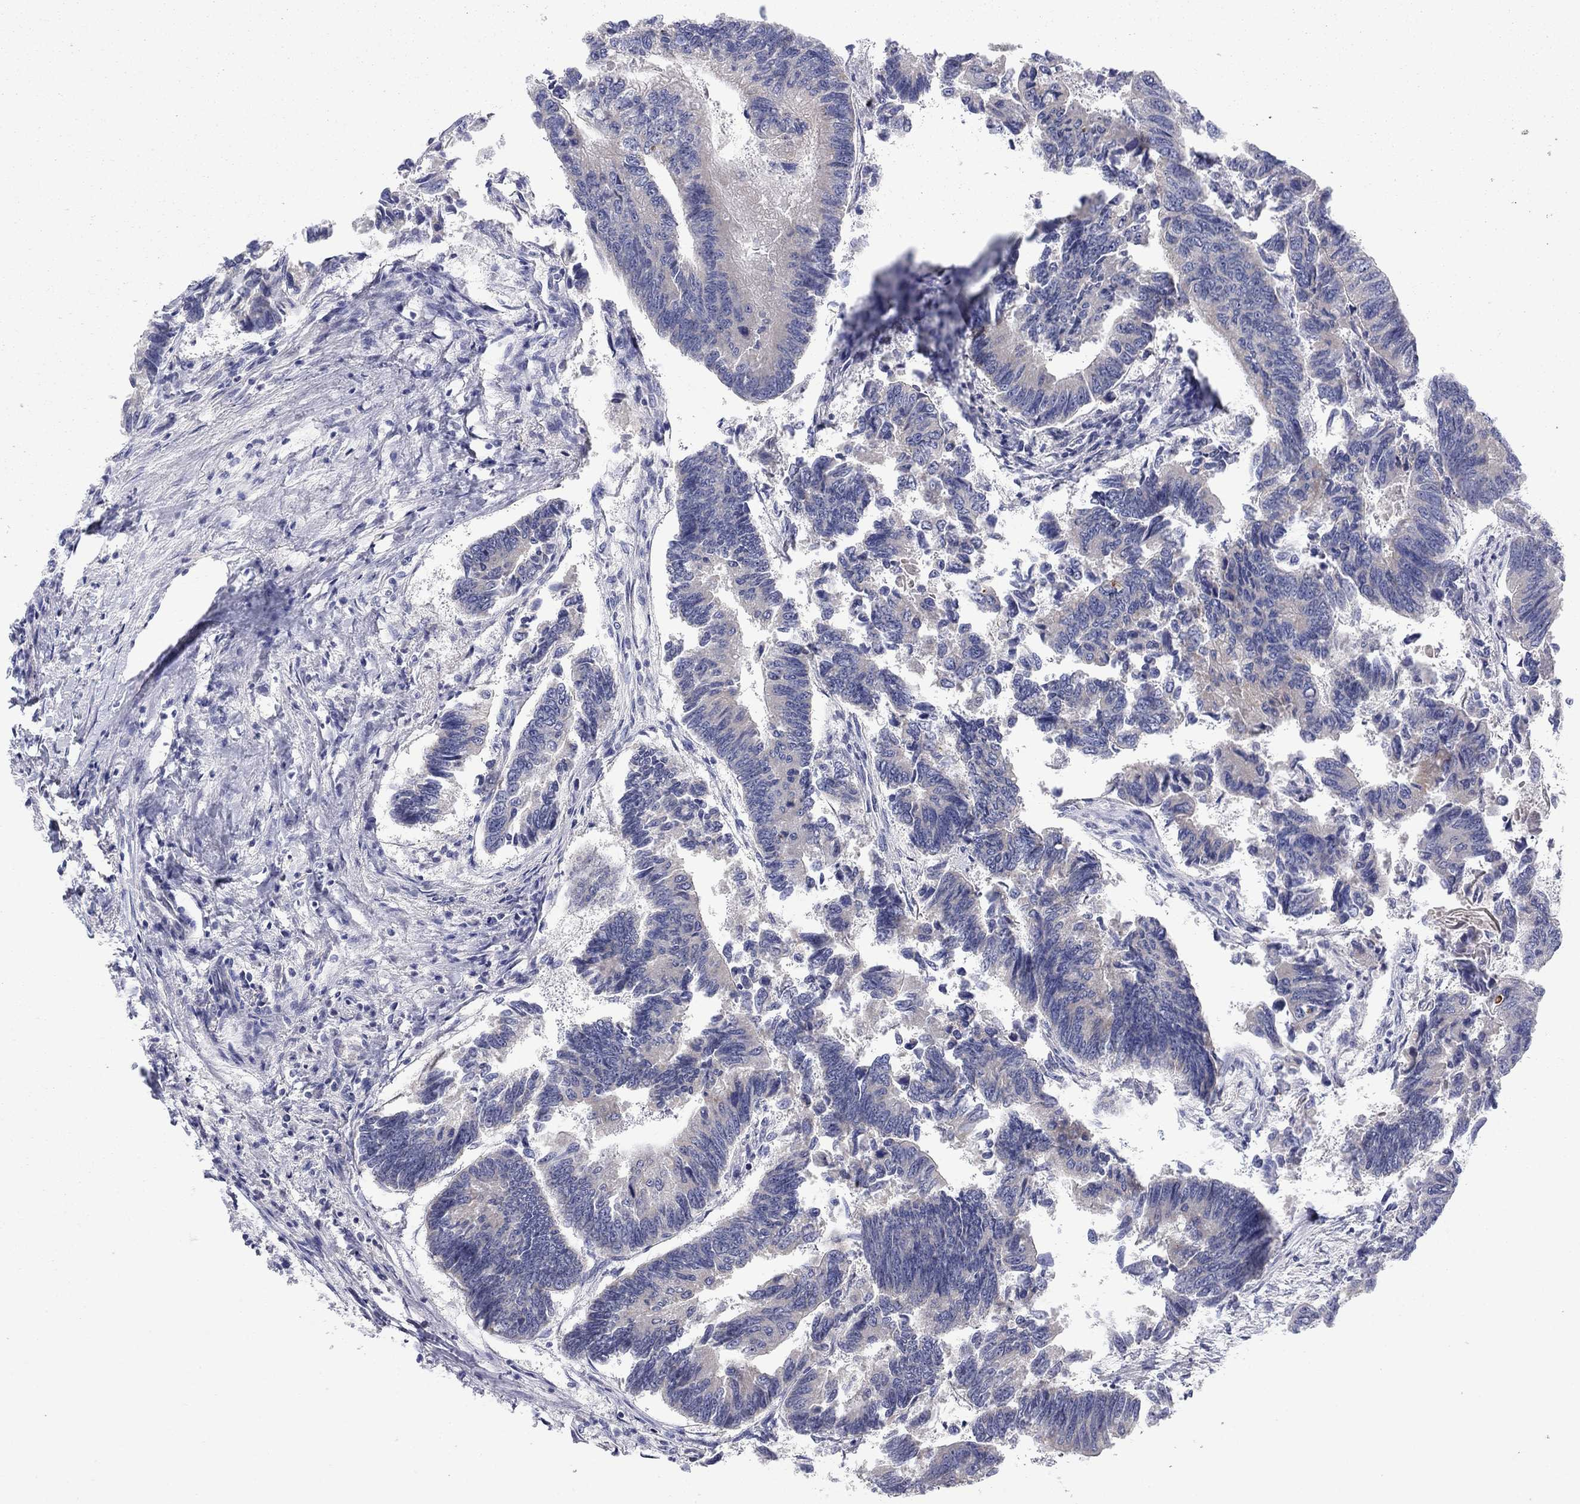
{"staining": {"intensity": "negative", "quantity": "none", "location": "none"}, "tissue": "colorectal cancer", "cell_type": "Tumor cells", "image_type": "cancer", "snomed": [{"axis": "morphology", "description": "Adenocarcinoma, NOS"}, {"axis": "topography", "description": "Colon"}], "caption": "IHC histopathology image of colorectal adenocarcinoma stained for a protein (brown), which exhibits no staining in tumor cells.", "gene": "HPS5", "patient": {"sex": "female", "age": 65}}